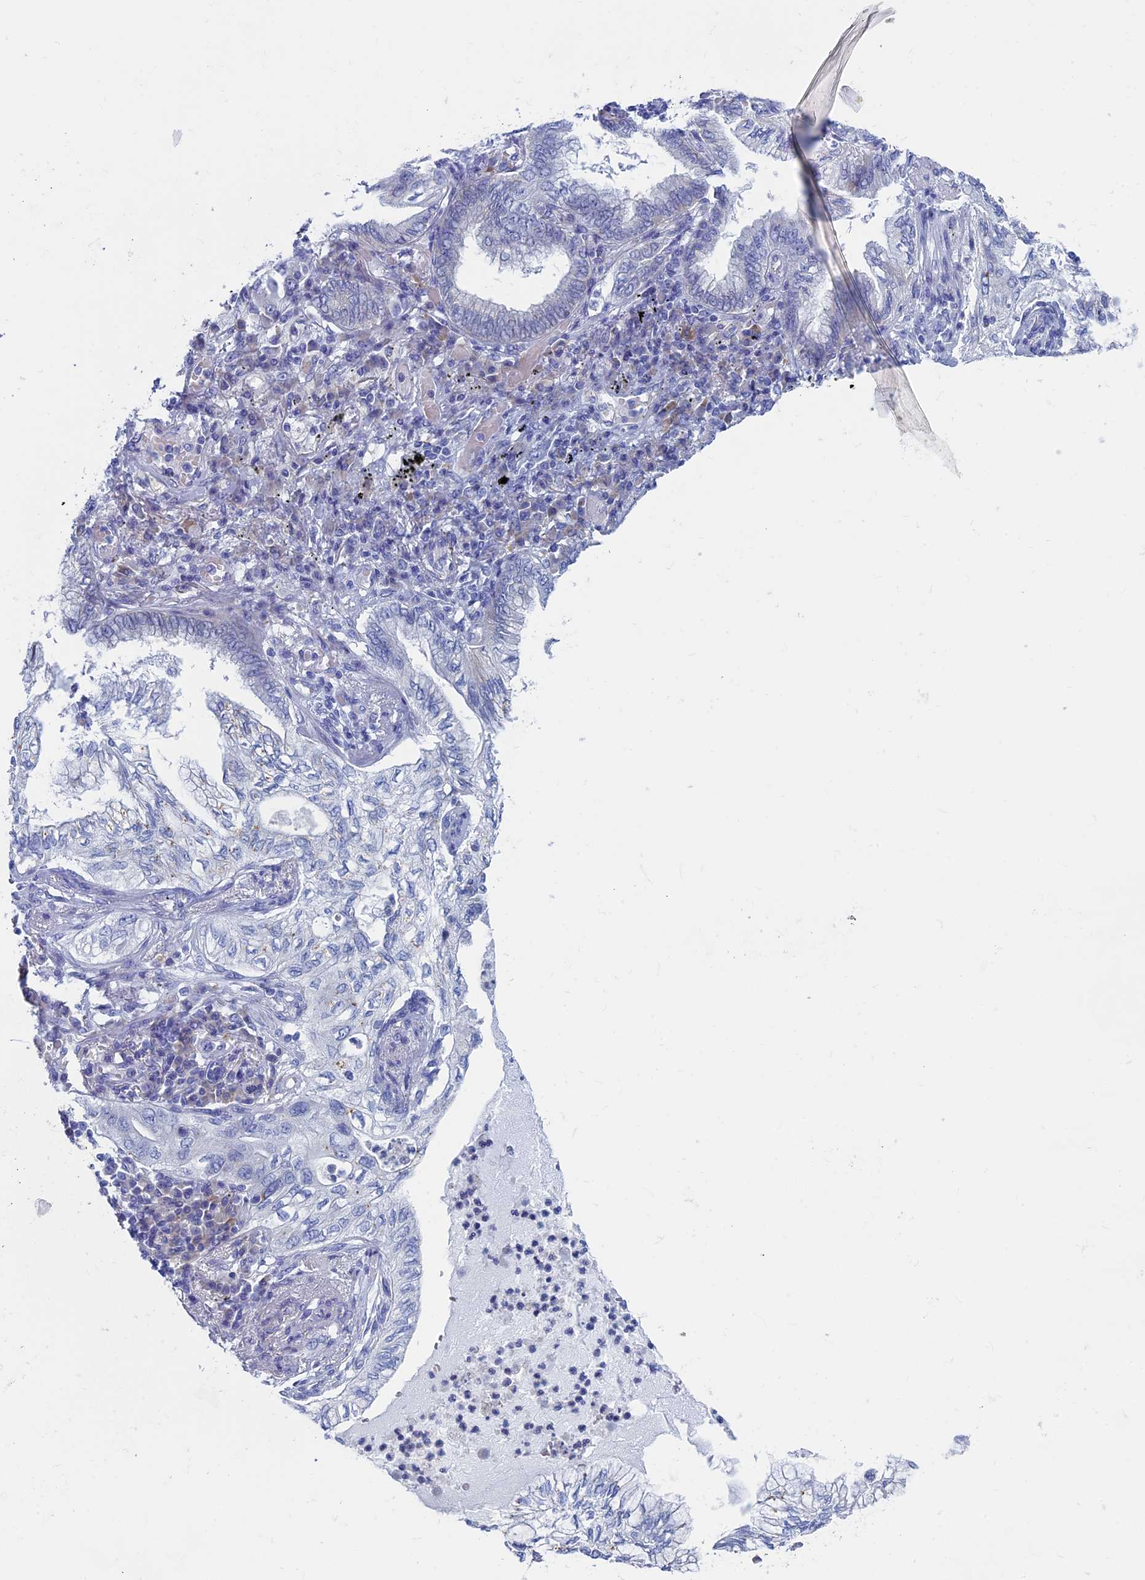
{"staining": {"intensity": "negative", "quantity": "none", "location": "none"}, "tissue": "lung cancer", "cell_type": "Tumor cells", "image_type": "cancer", "snomed": [{"axis": "morphology", "description": "Adenocarcinoma, NOS"}, {"axis": "topography", "description": "Lung"}], "caption": "Tumor cells show no significant protein staining in lung adenocarcinoma.", "gene": "MAGEB6", "patient": {"sex": "female", "age": 70}}